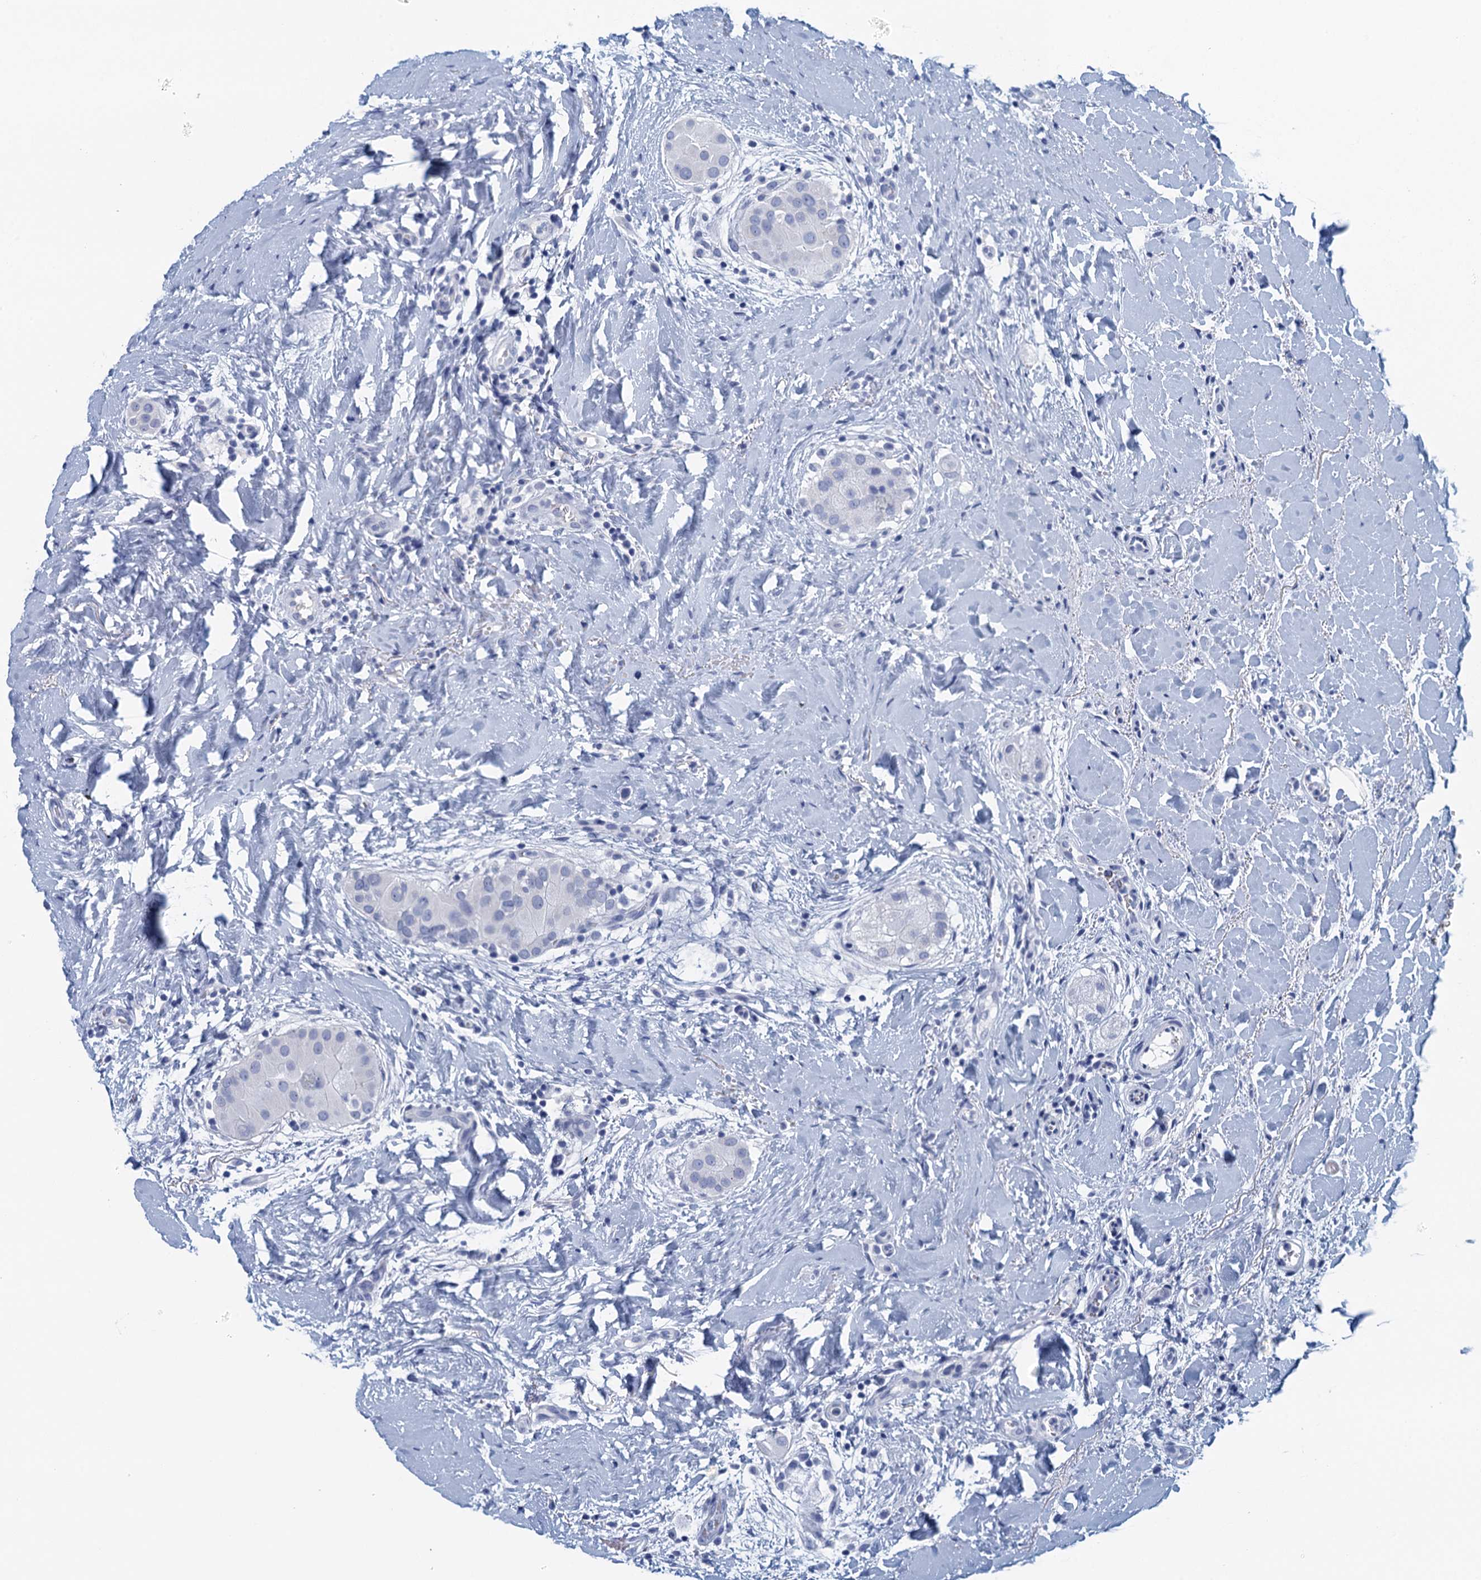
{"staining": {"intensity": "negative", "quantity": "none", "location": "none"}, "tissue": "thyroid cancer", "cell_type": "Tumor cells", "image_type": "cancer", "snomed": [{"axis": "morphology", "description": "Papillary adenocarcinoma, NOS"}, {"axis": "topography", "description": "Thyroid gland"}], "caption": "Immunohistochemical staining of papillary adenocarcinoma (thyroid) shows no significant expression in tumor cells. (Brightfield microscopy of DAB IHC at high magnification).", "gene": "CYP51A1", "patient": {"sex": "male", "age": 33}}